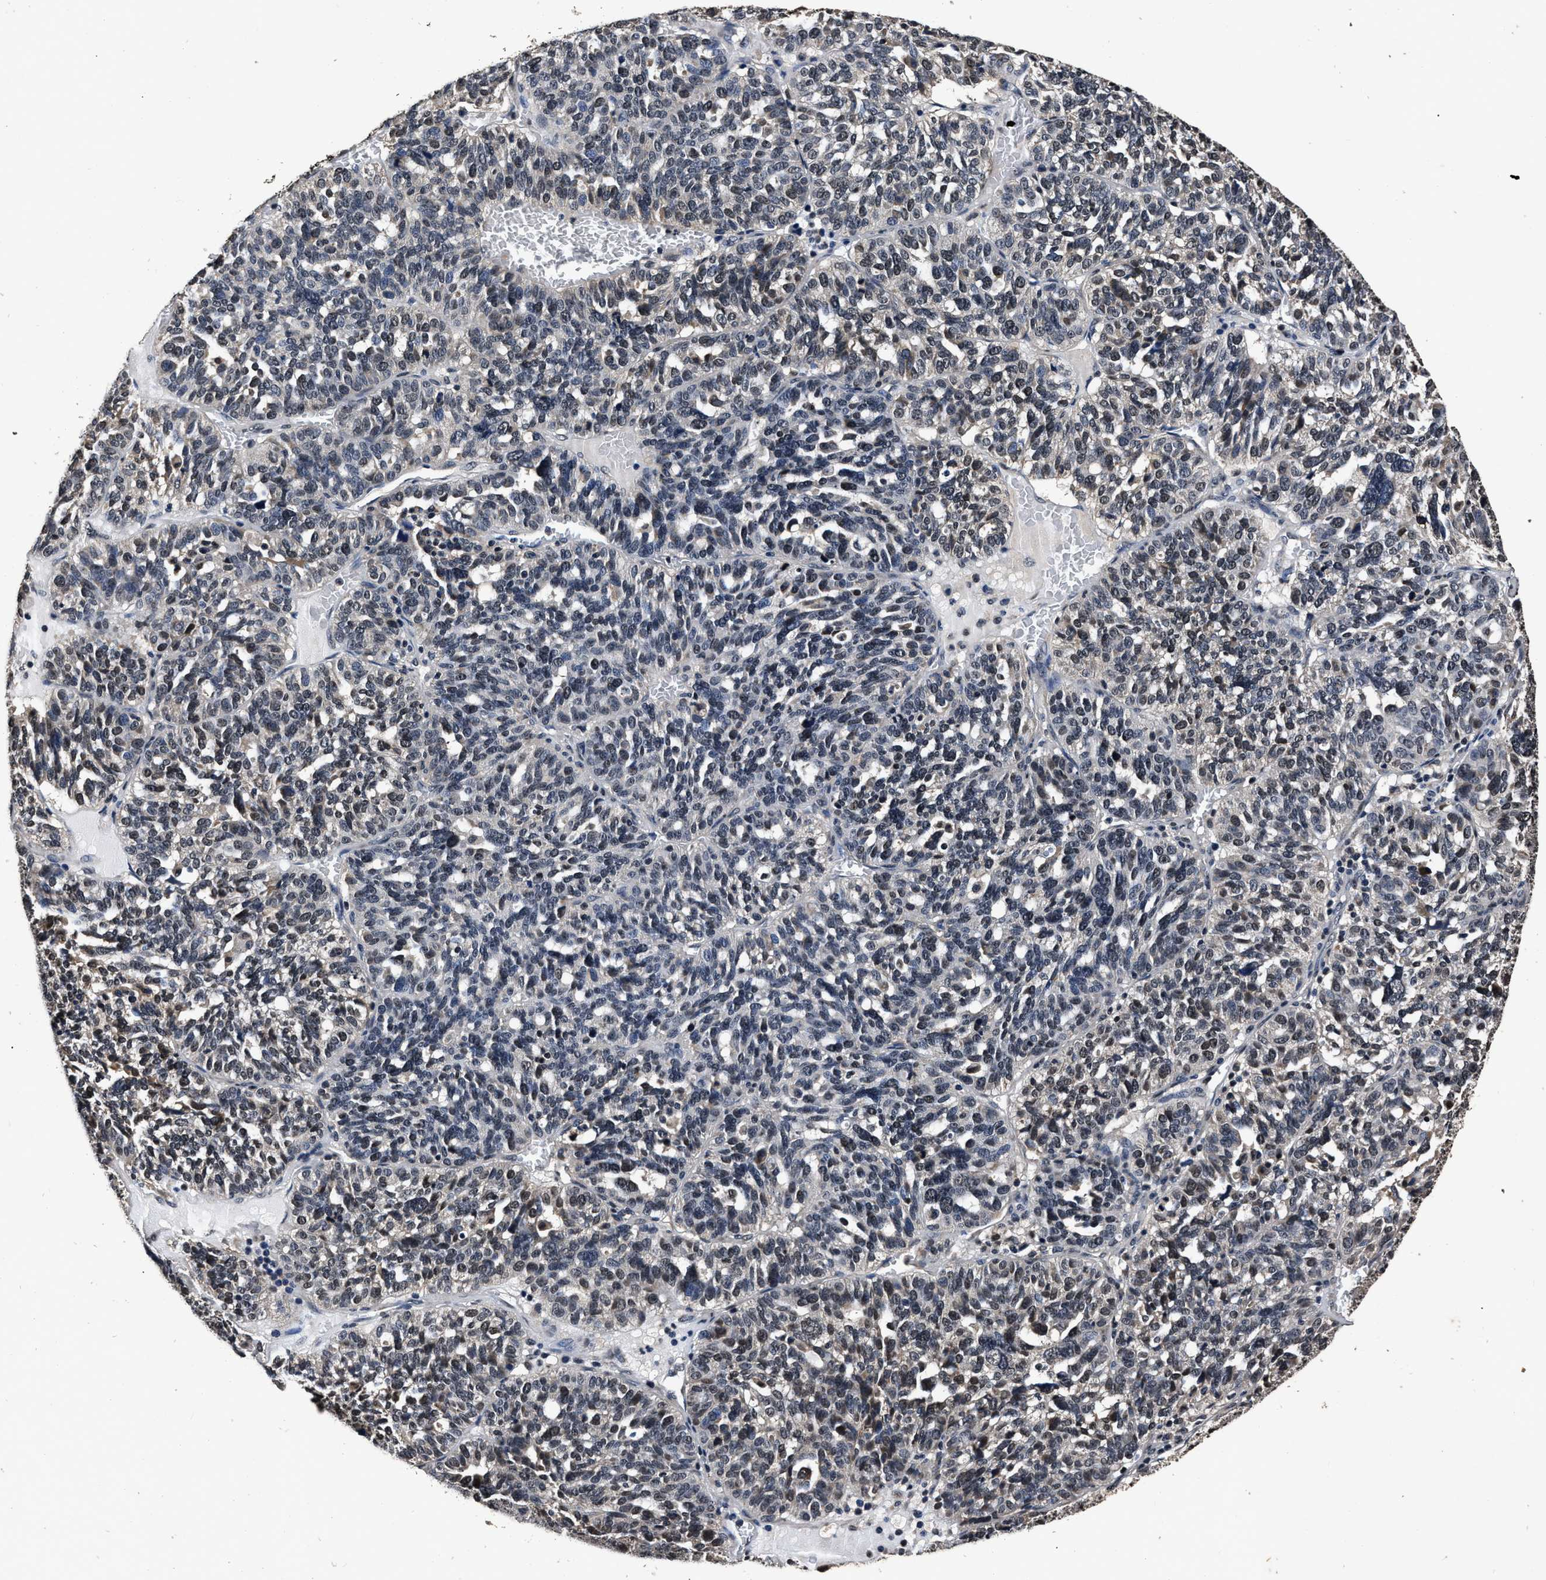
{"staining": {"intensity": "moderate", "quantity": "<25%", "location": "nuclear"}, "tissue": "ovarian cancer", "cell_type": "Tumor cells", "image_type": "cancer", "snomed": [{"axis": "morphology", "description": "Cystadenocarcinoma, serous, NOS"}, {"axis": "topography", "description": "Ovary"}], "caption": "Immunohistochemical staining of serous cystadenocarcinoma (ovarian) demonstrates moderate nuclear protein staining in approximately <25% of tumor cells.", "gene": "CSTF1", "patient": {"sex": "female", "age": 59}}